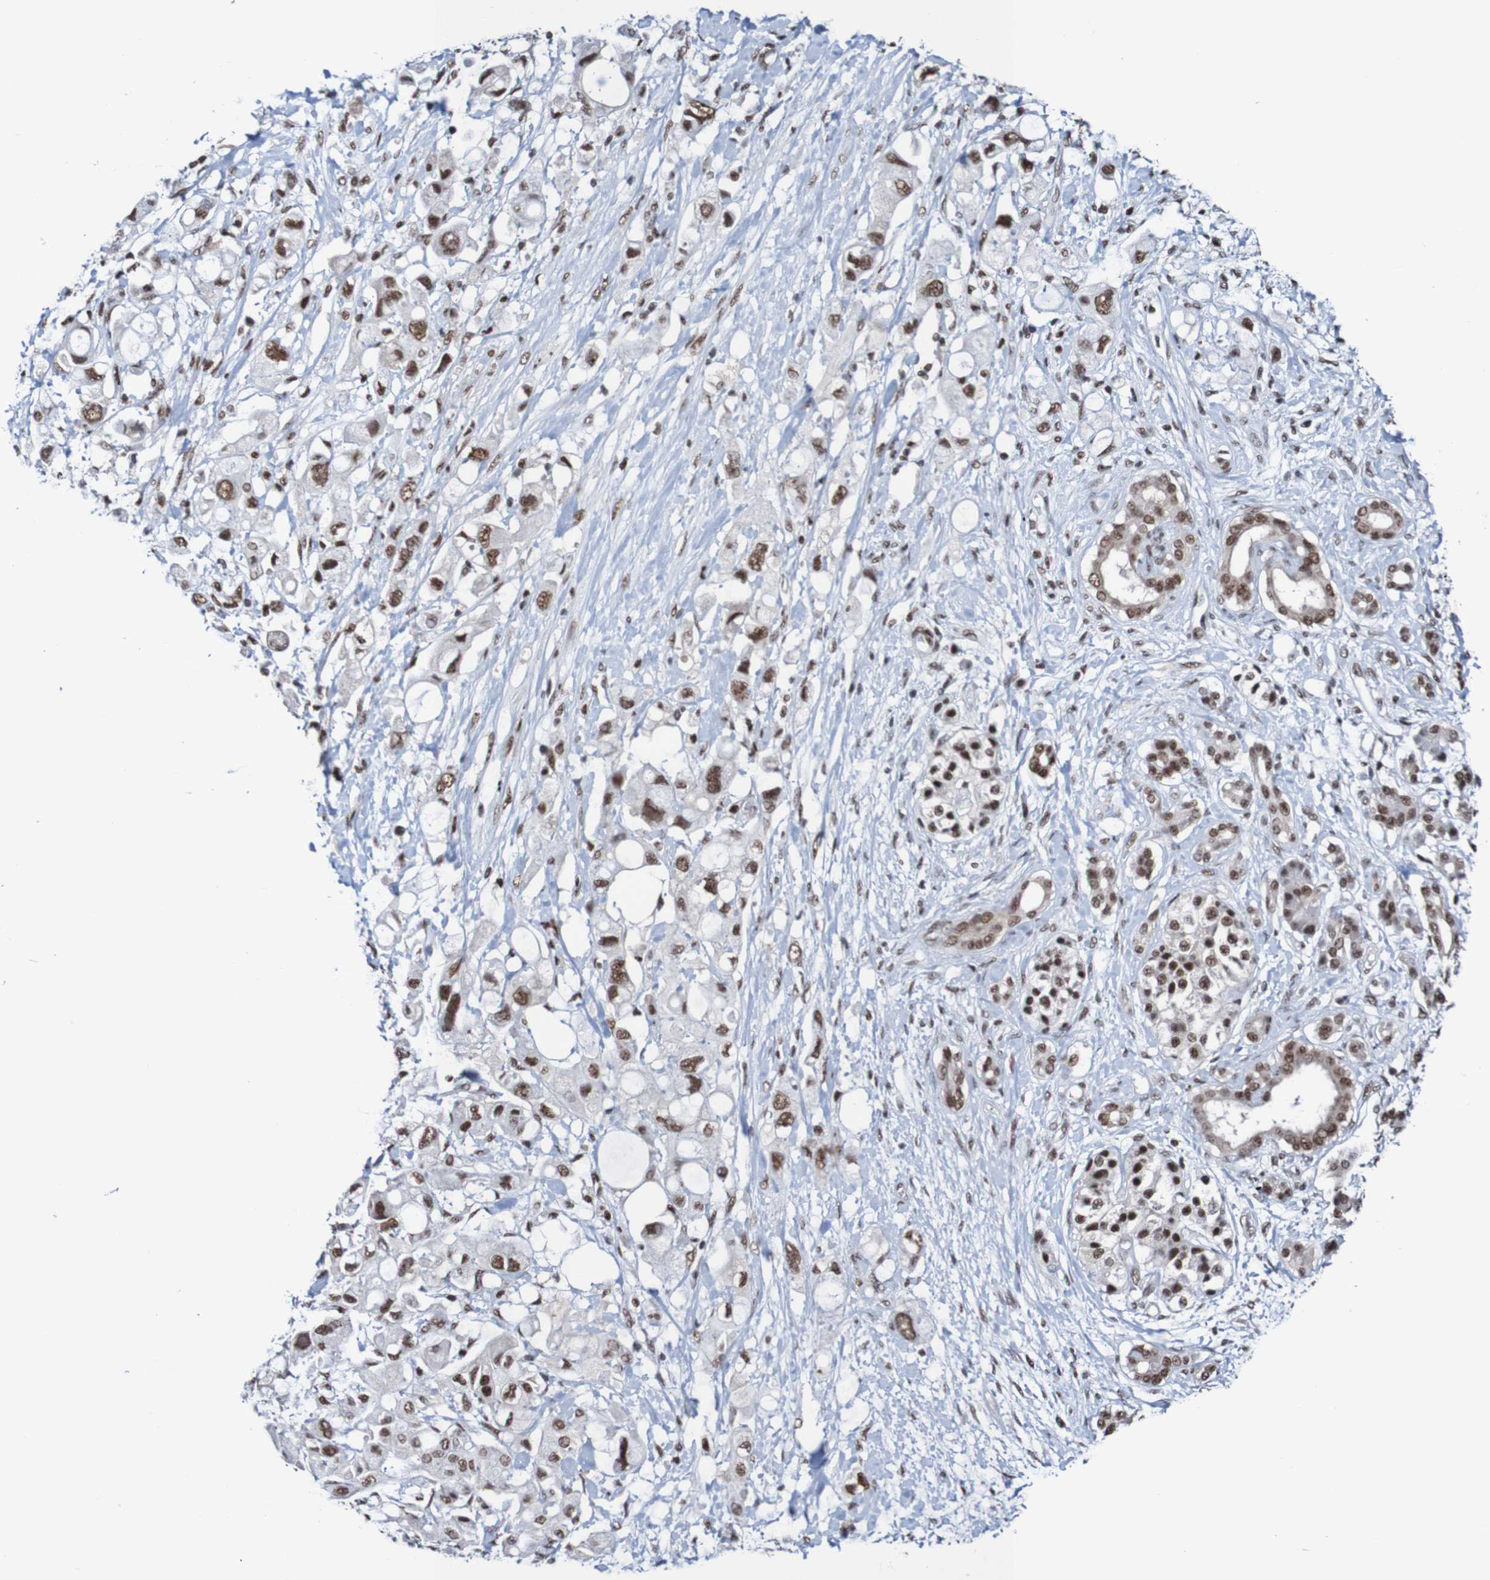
{"staining": {"intensity": "moderate", "quantity": ">75%", "location": "nuclear"}, "tissue": "pancreatic cancer", "cell_type": "Tumor cells", "image_type": "cancer", "snomed": [{"axis": "morphology", "description": "Adenocarcinoma, NOS"}, {"axis": "topography", "description": "Pancreas"}], "caption": "Pancreatic cancer tissue exhibits moderate nuclear positivity in about >75% of tumor cells", "gene": "CDC5L", "patient": {"sex": "female", "age": 56}}